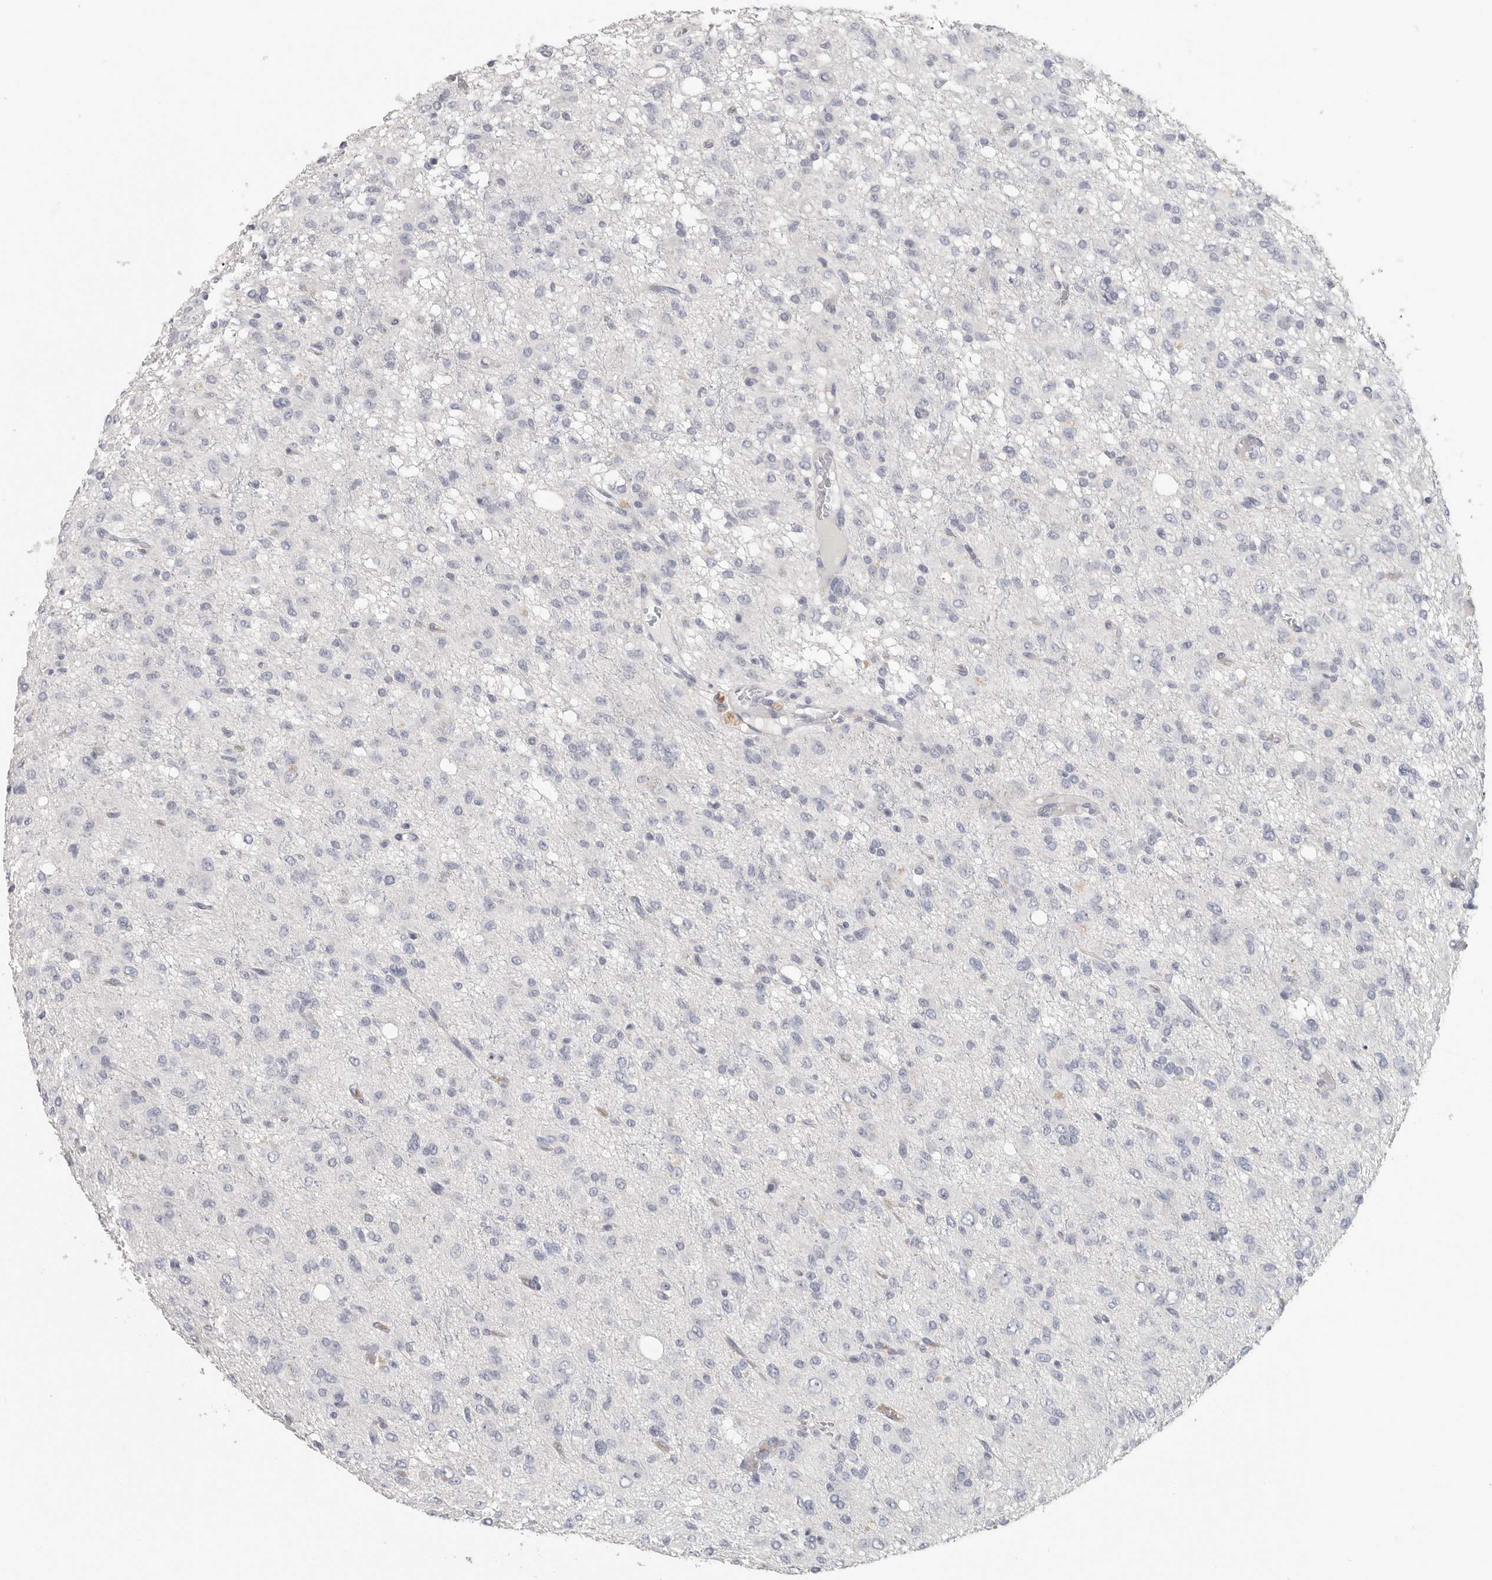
{"staining": {"intensity": "negative", "quantity": "none", "location": "none"}, "tissue": "glioma", "cell_type": "Tumor cells", "image_type": "cancer", "snomed": [{"axis": "morphology", "description": "Glioma, malignant, High grade"}, {"axis": "topography", "description": "Brain"}], "caption": "Tumor cells show no significant expression in malignant glioma (high-grade).", "gene": "DNAJC11", "patient": {"sex": "female", "age": 59}}